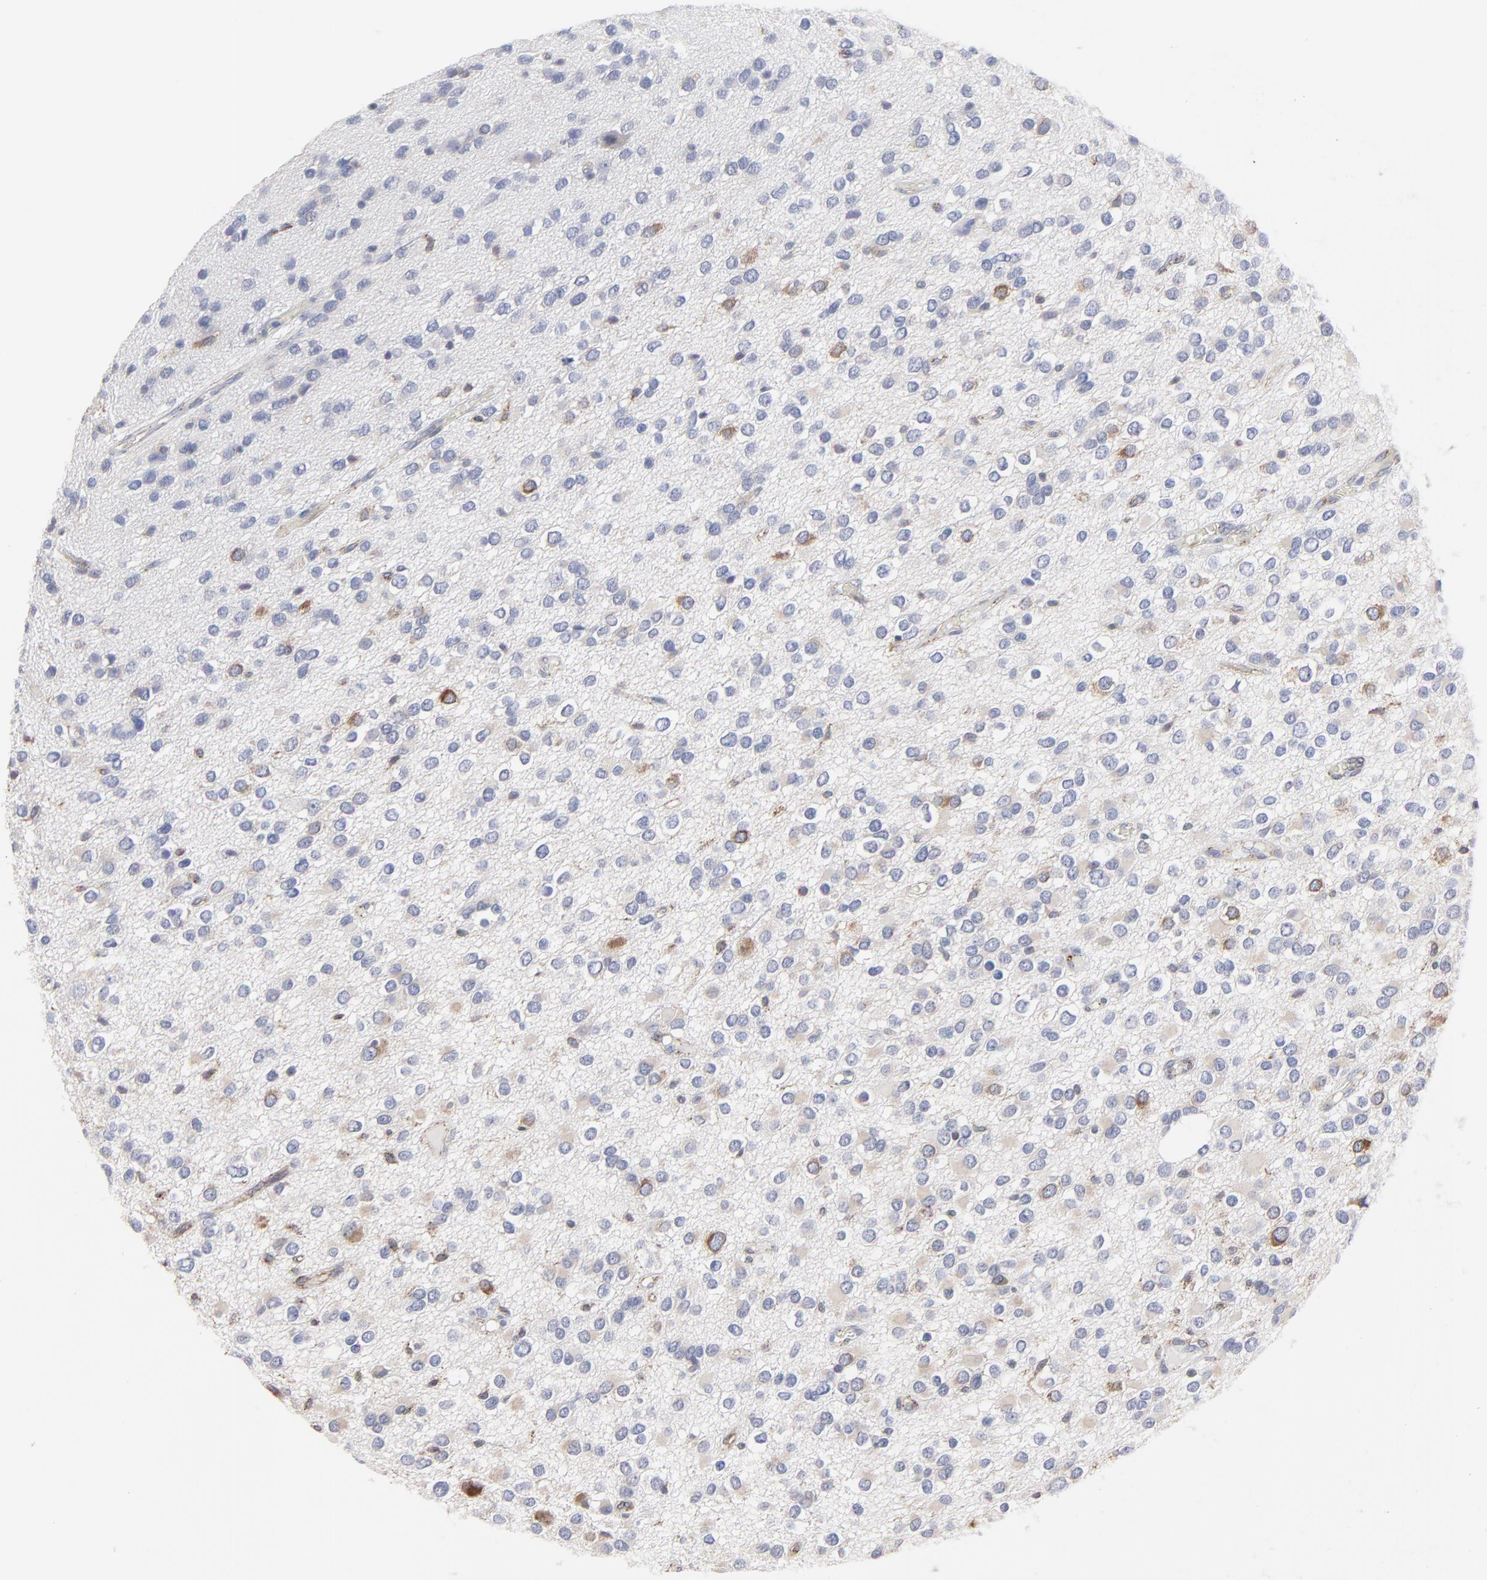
{"staining": {"intensity": "moderate", "quantity": "<25%", "location": "cytoplasmic/membranous"}, "tissue": "glioma", "cell_type": "Tumor cells", "image_type": "cancer", "snomed": [{"axis": "morphology", "description": "Glioma, malignant, Low grade"}, {"axis": "topography", "description": "Brain"}], "caption": "An immunohistochemistry image of neoplastic tissue is shown. Protein staining in brown highlights moderate cytoplasmic/membranous positivity in glioma within tumor cells. The staining was performed using DAB, with brown indicating positive protein expression. Nuclei are stained blue with hematoxylin.", "gene": "TRIM22", "patient": {"sex": "male", "age": 42}}